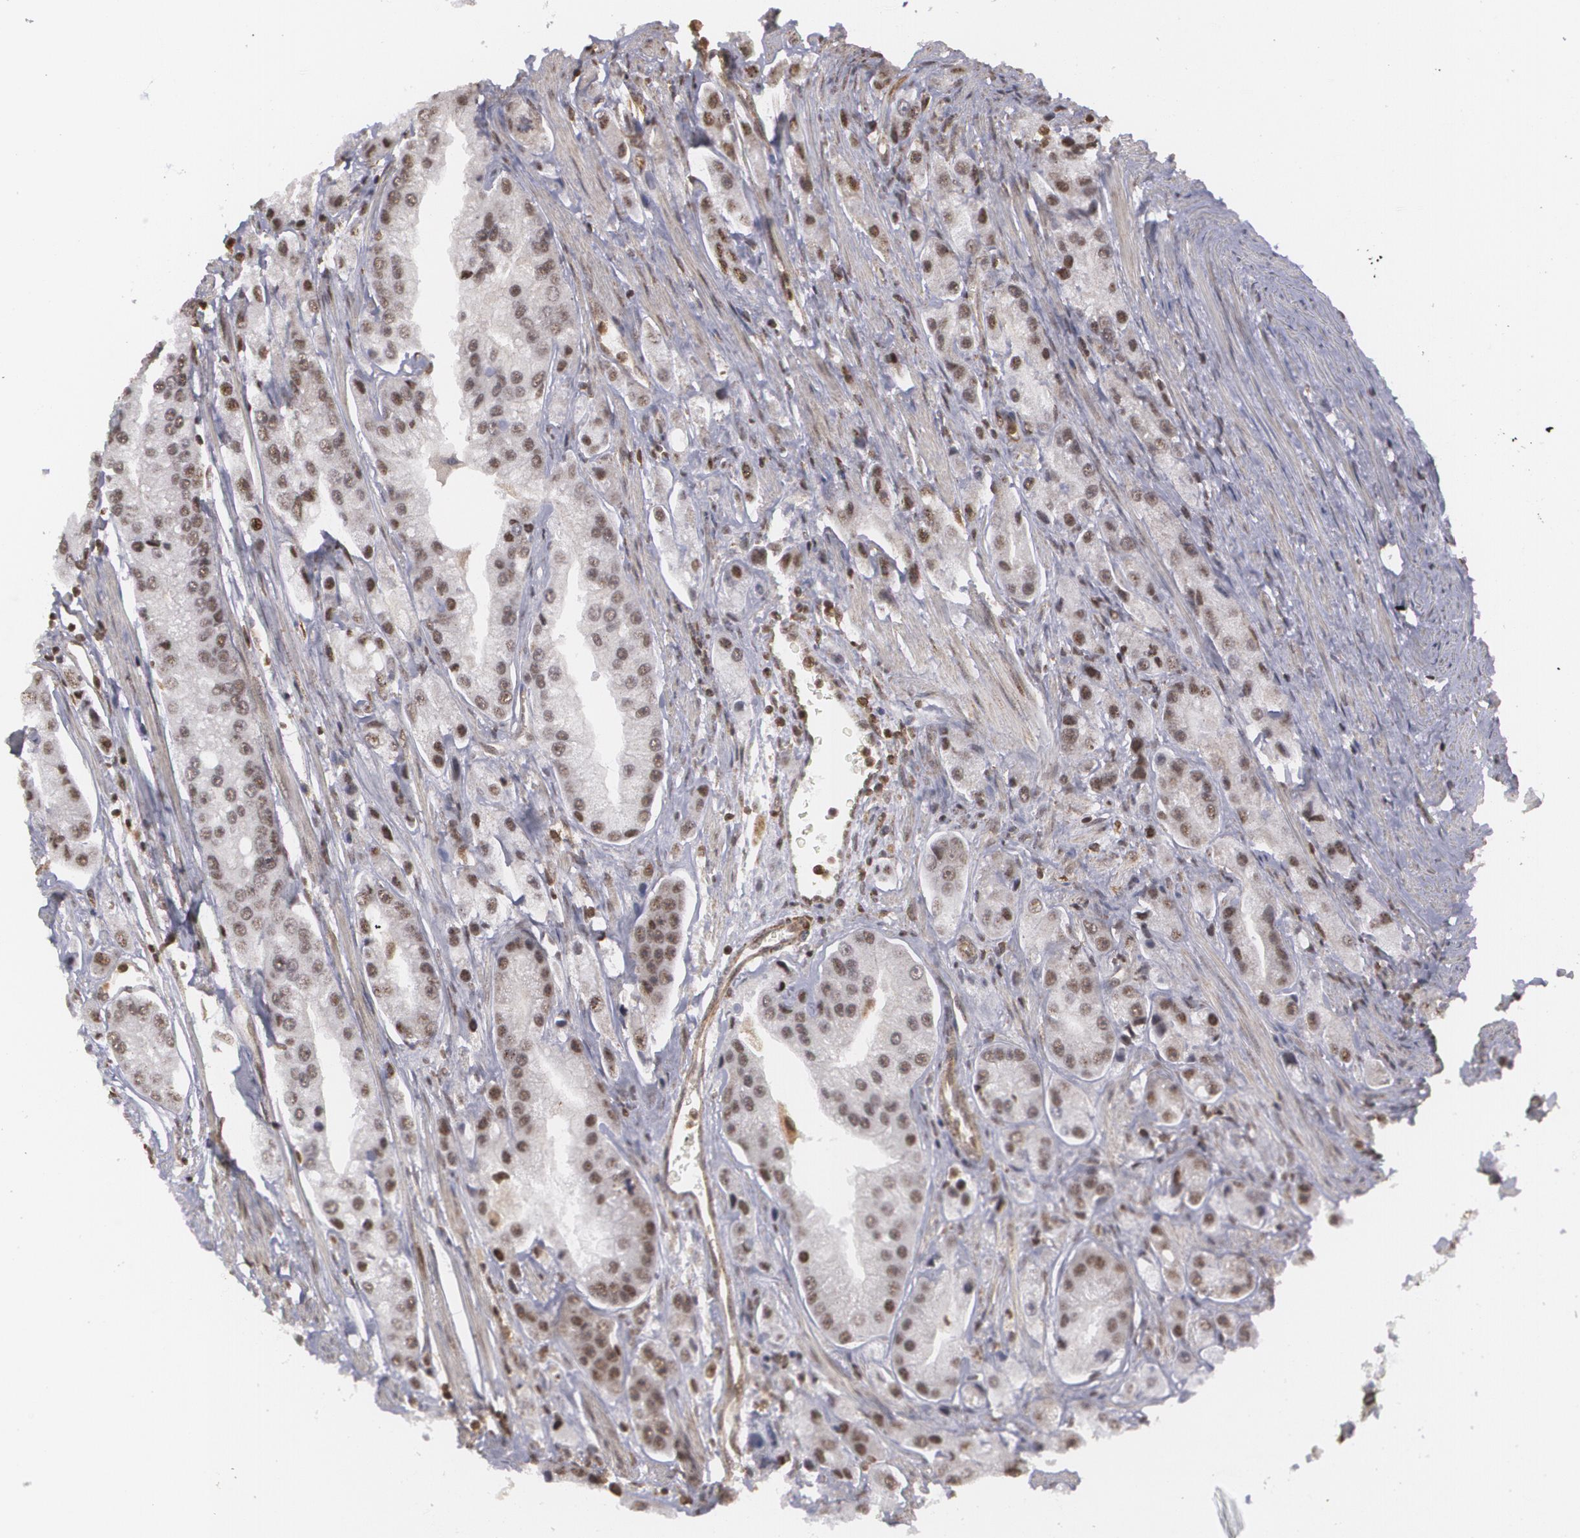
{"staining": {"intensity": "weak", "quantity": ">75%", "location": "nuclear"}, "tissue": "prostate cancer", "cell_type": "Tumor cells", "image_type": "cancer", "snomed": [{"axis": "morphology", "description": "Adenocarcinoma, Medium grade"}, {"axis": "topography", "description": "Prostate"}], "caption": "Protein staining shows weak nuclear positivity in about >75% of tumor cells in prostate cancer (medium-grade adenocarcinoma). (Brightfield microscopy of DAB IHC at high magnification).", "gene": "MXD1", "patient": {"sex": "male", "age": 72}}